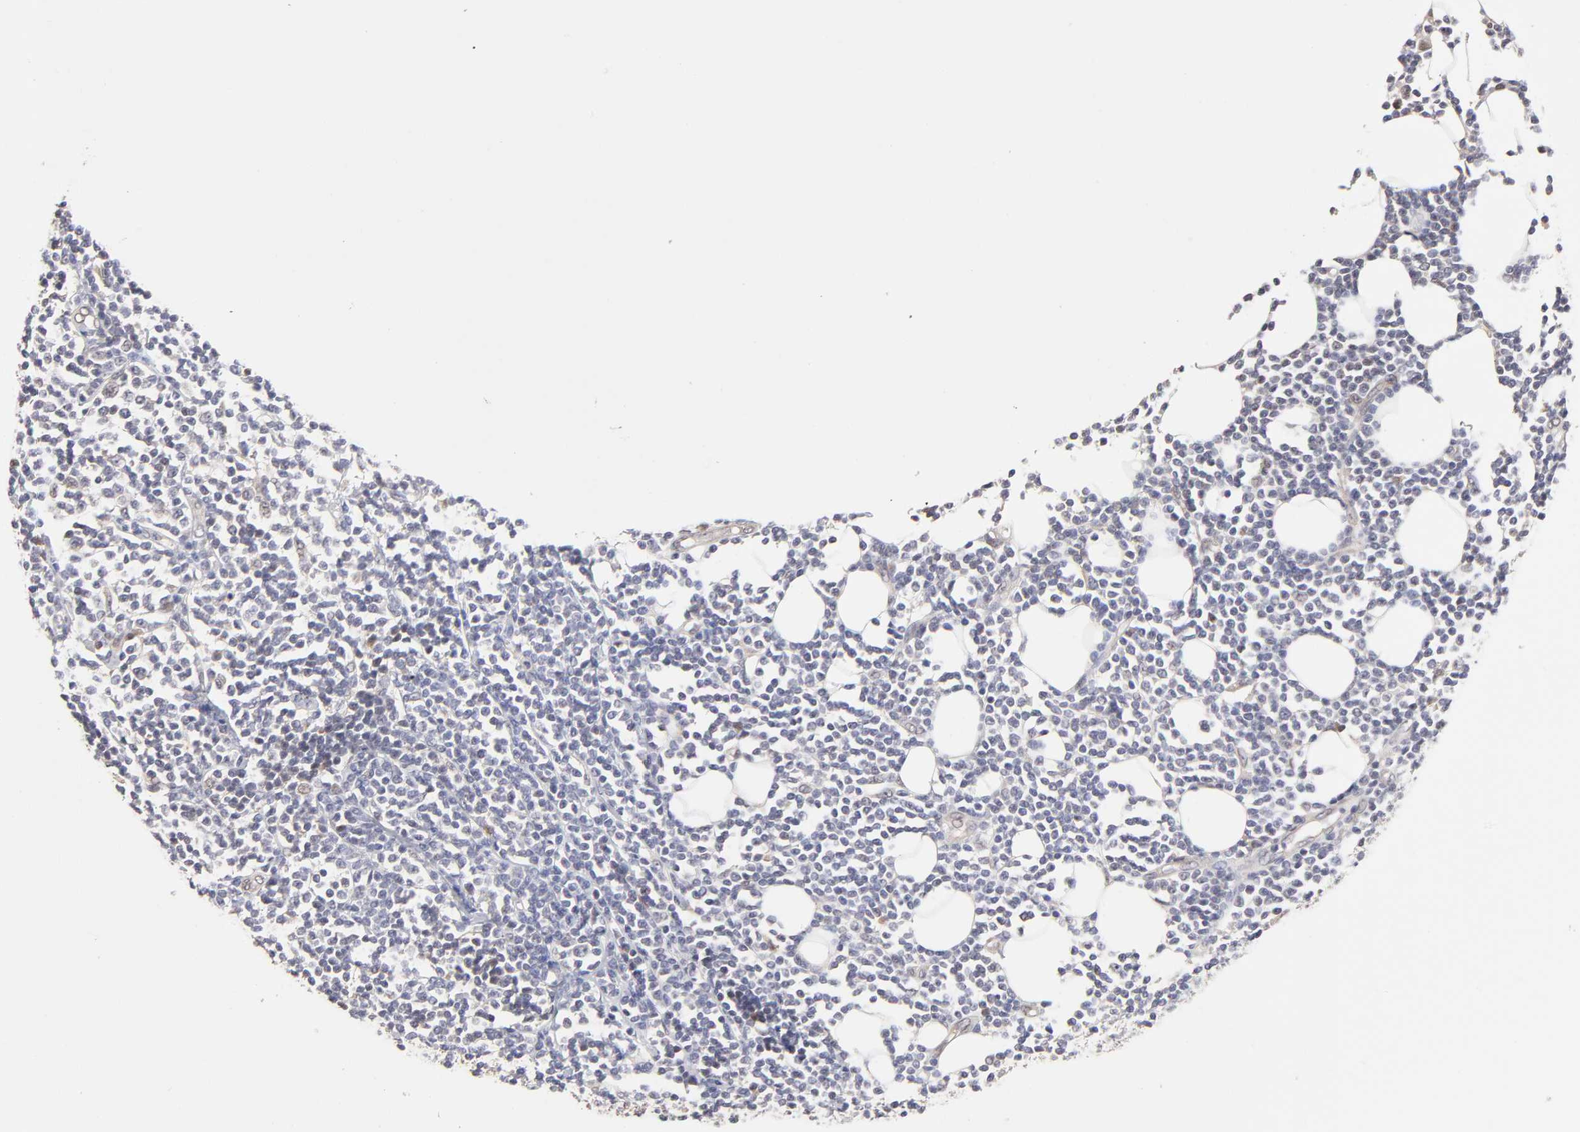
{"staining": {"intensity": "negative", "quantity": "none", "location": "none"}, "tissue": "lymphoma", "cell_type": "Tumor cells", "image_type": "cancer", "snomed": [{"axis": "morphology", "description": "Malignant lymphoma, non-Hodgkin's type, Low grade"}, {"axis": "topography", "description": "Soft tissue"}], "caption": "IHC micrograph of neoplastic tissue: human lymphoma stained with DAB shows no significant protein positivity in tumor cells. (DAB (3,3'-diaminobenzidine) immunohistochemistry visualized using brightfield microscopy, high magnification).", "gene": "ZNF10", "patient": {"sex": "male", "age": 92}}